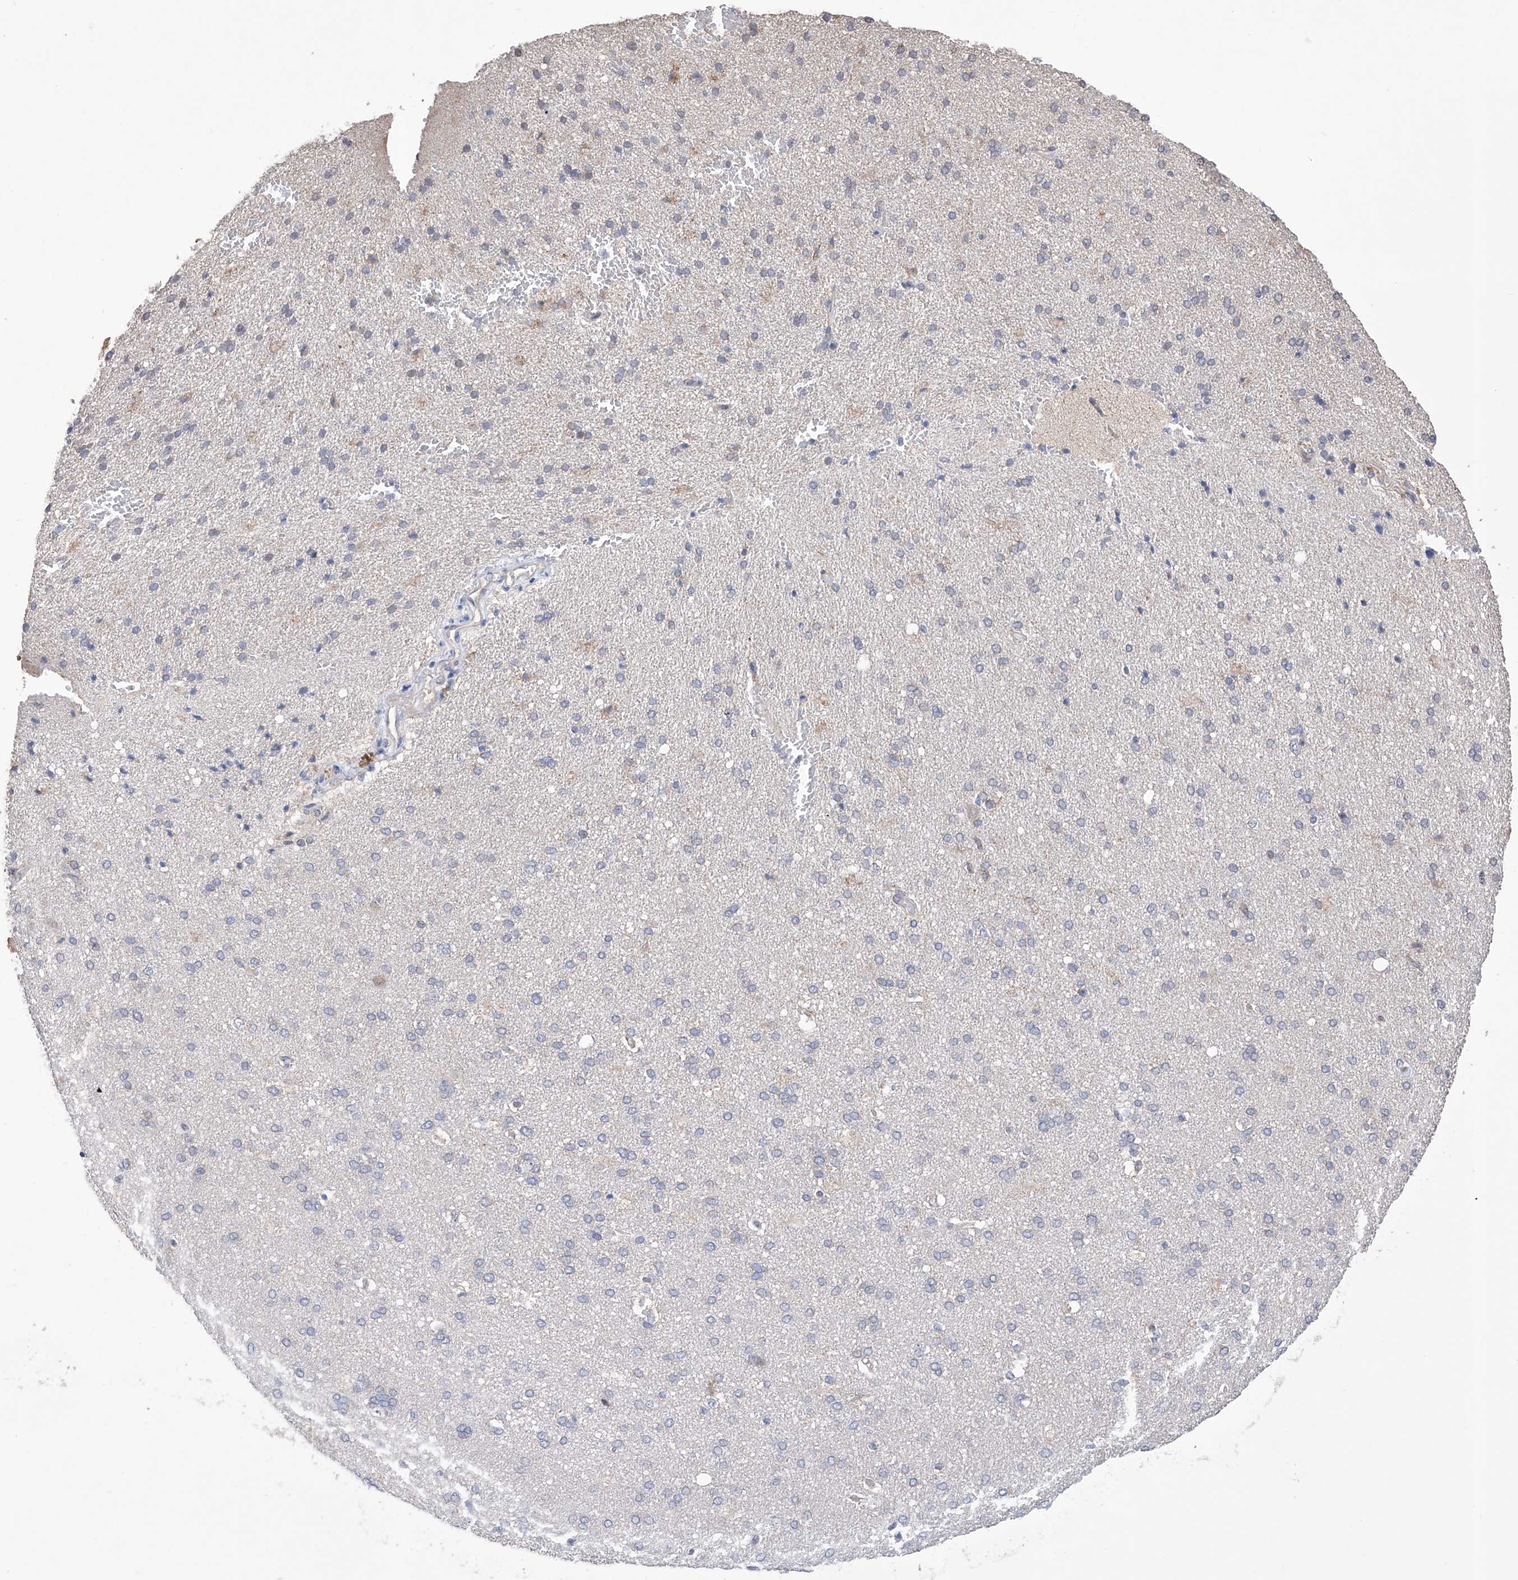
{"staining": {"intensity": "negative", "quantity": "none", "location": "none"}, "tissue": "cerebral cortex", "cell_type": "Endothelial cells", "image_type": "normal", "snomed": [{"axis": "morphology", "description": "Normal tissue, NOS"}, {"axis": "topography", "description": "Cerebral cortex"}], "caption": "Photomicrograph shows no protein staining in endothelial cells of unremarkable cerebral cortex.", "gene": "AFG1L", "patient": {"sex": "male", "age": 62}}